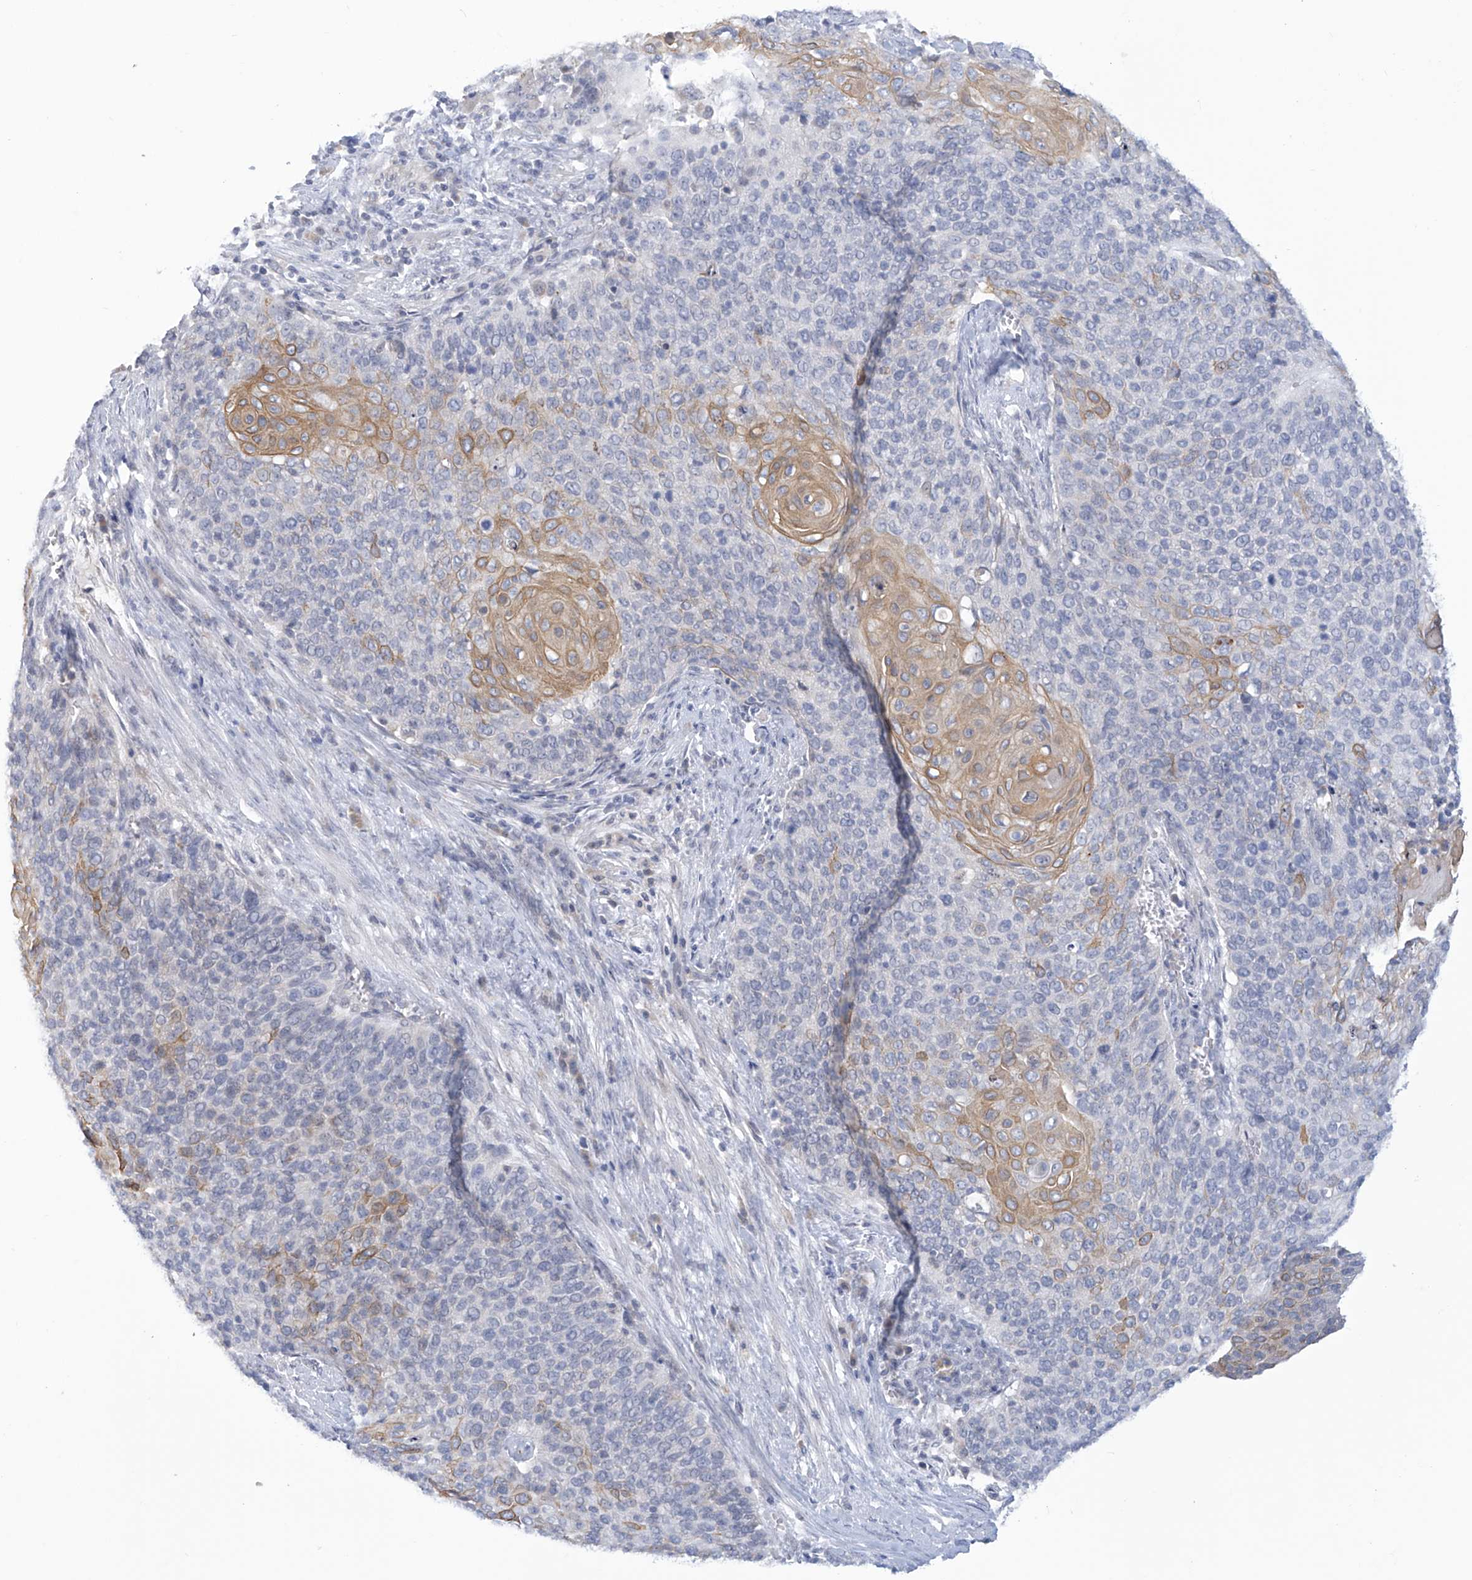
{"staining": {"intensity": "moderate", "quantity": "<25%", "location": "cytoplasmic/membranous"}, "tissue": "cervical cancer", "cell_type": "Tumor cells", "image_type": "cancer", "snomed": [{"axis": "morphology", "description": "Squamous cell carcinoma, NOS"}, {"axis": "topography", "description": "Cervix"}], "caption": "Human cervical cancer (squamous cell carcinoma) stained for a protein (brown) displays moderate cytoplasmic/membranous positive expression in about <25% of tumor cells.", "gene": "IBA57", "patient": {"sex": "female", "age": 39}}